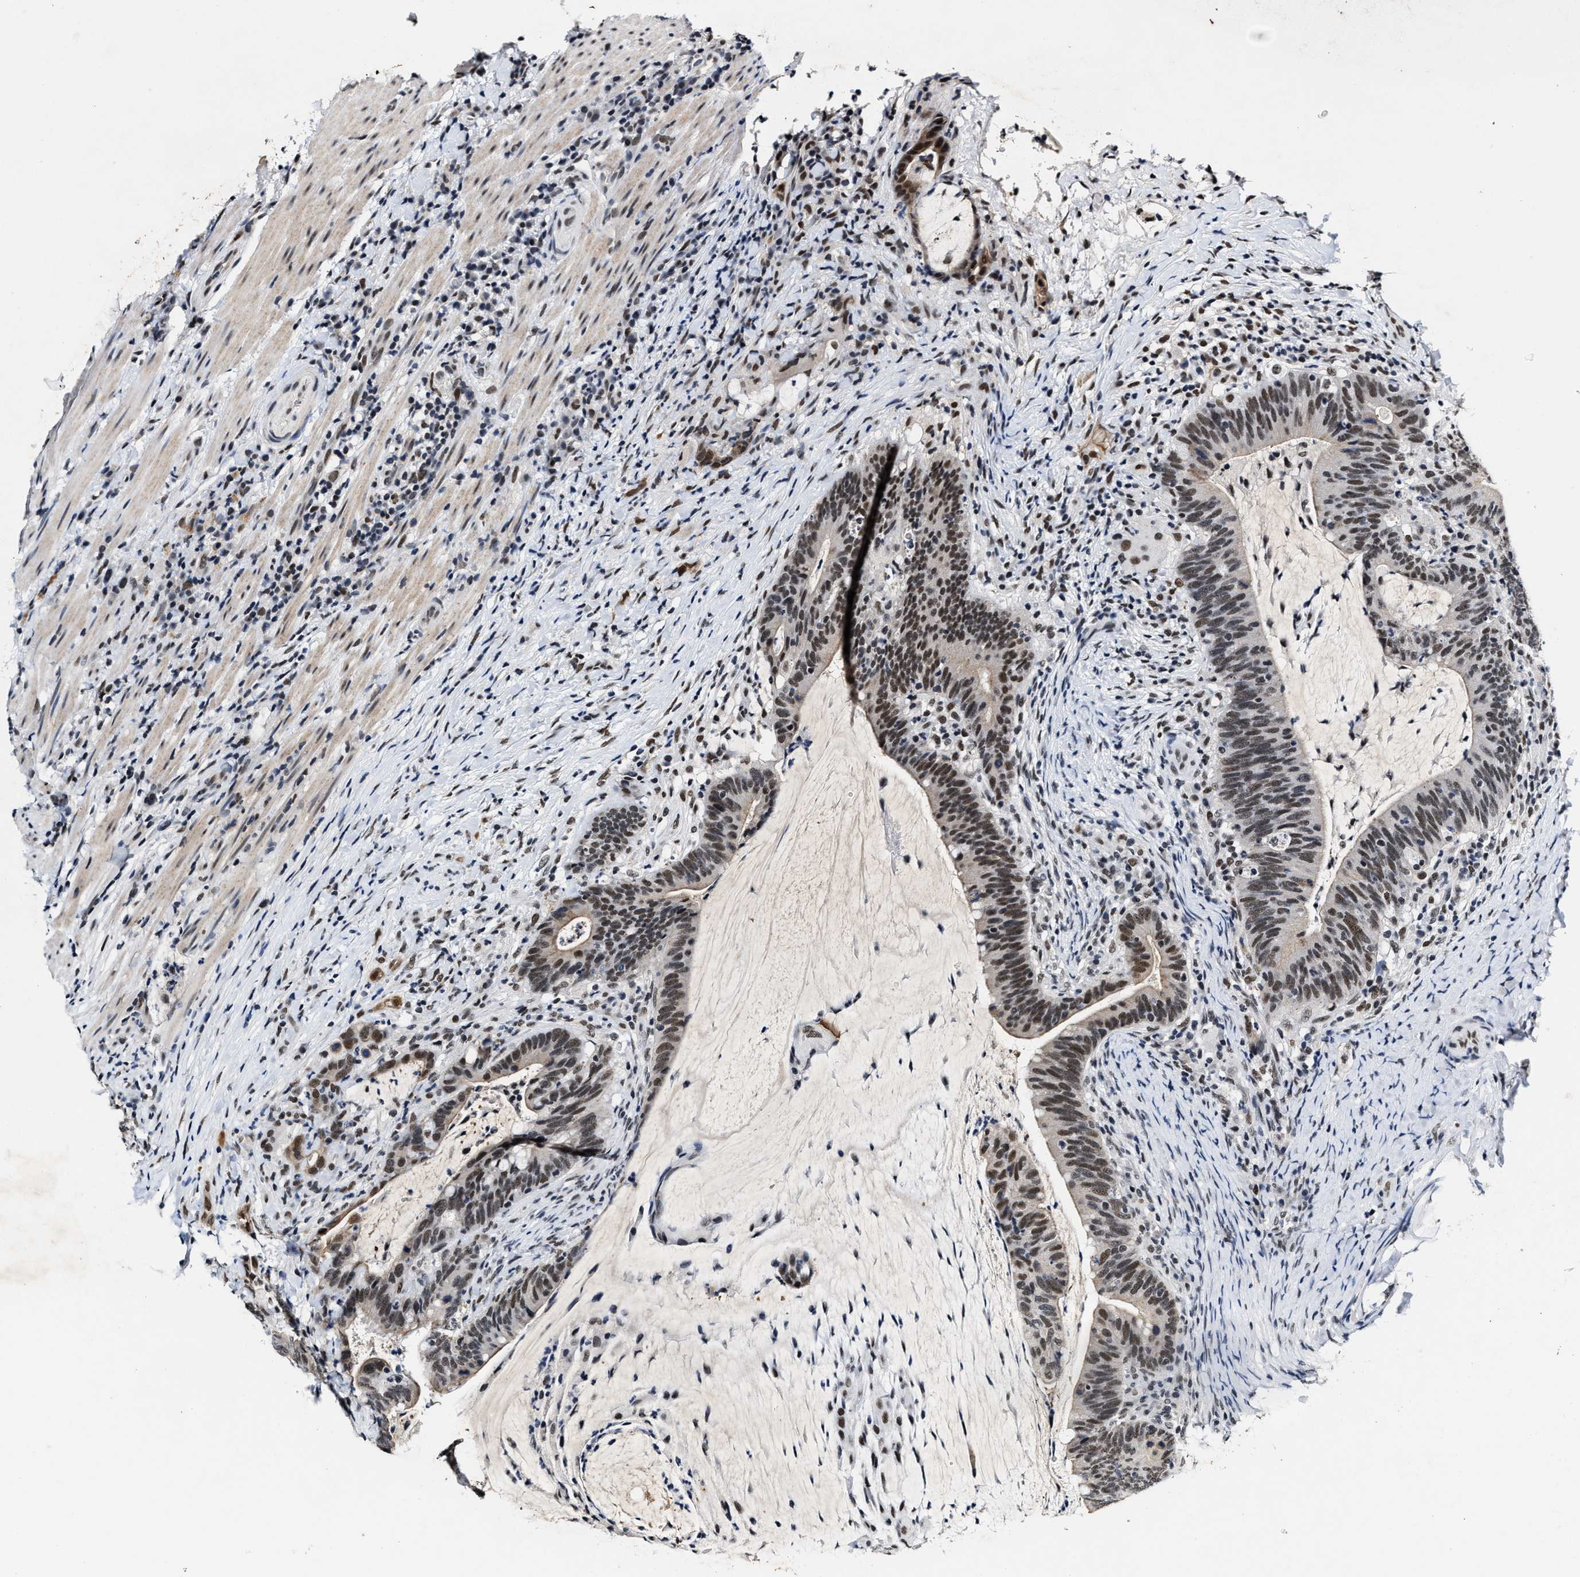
{"staining": {"intensity": "moderate", "quantity": ">75%", "location": "nuclear"}, "tissue": "colorectal cancer", "cell_type": "Tumor cells", "image_type": "cancer", "snomed": [{"axis": "morphology", "description": "Adenocarcinoma, NOS"}, {"axis": "topography", "description": "Colon"}], "caption": "Adenocarcinoma (colorectal) was stained to show a protein in brown. There is medium levels of moderate nuclear expression in about >75% of tumor cells.", "gene": "INIP", "patient": {"sex": "female", "age": 66}}